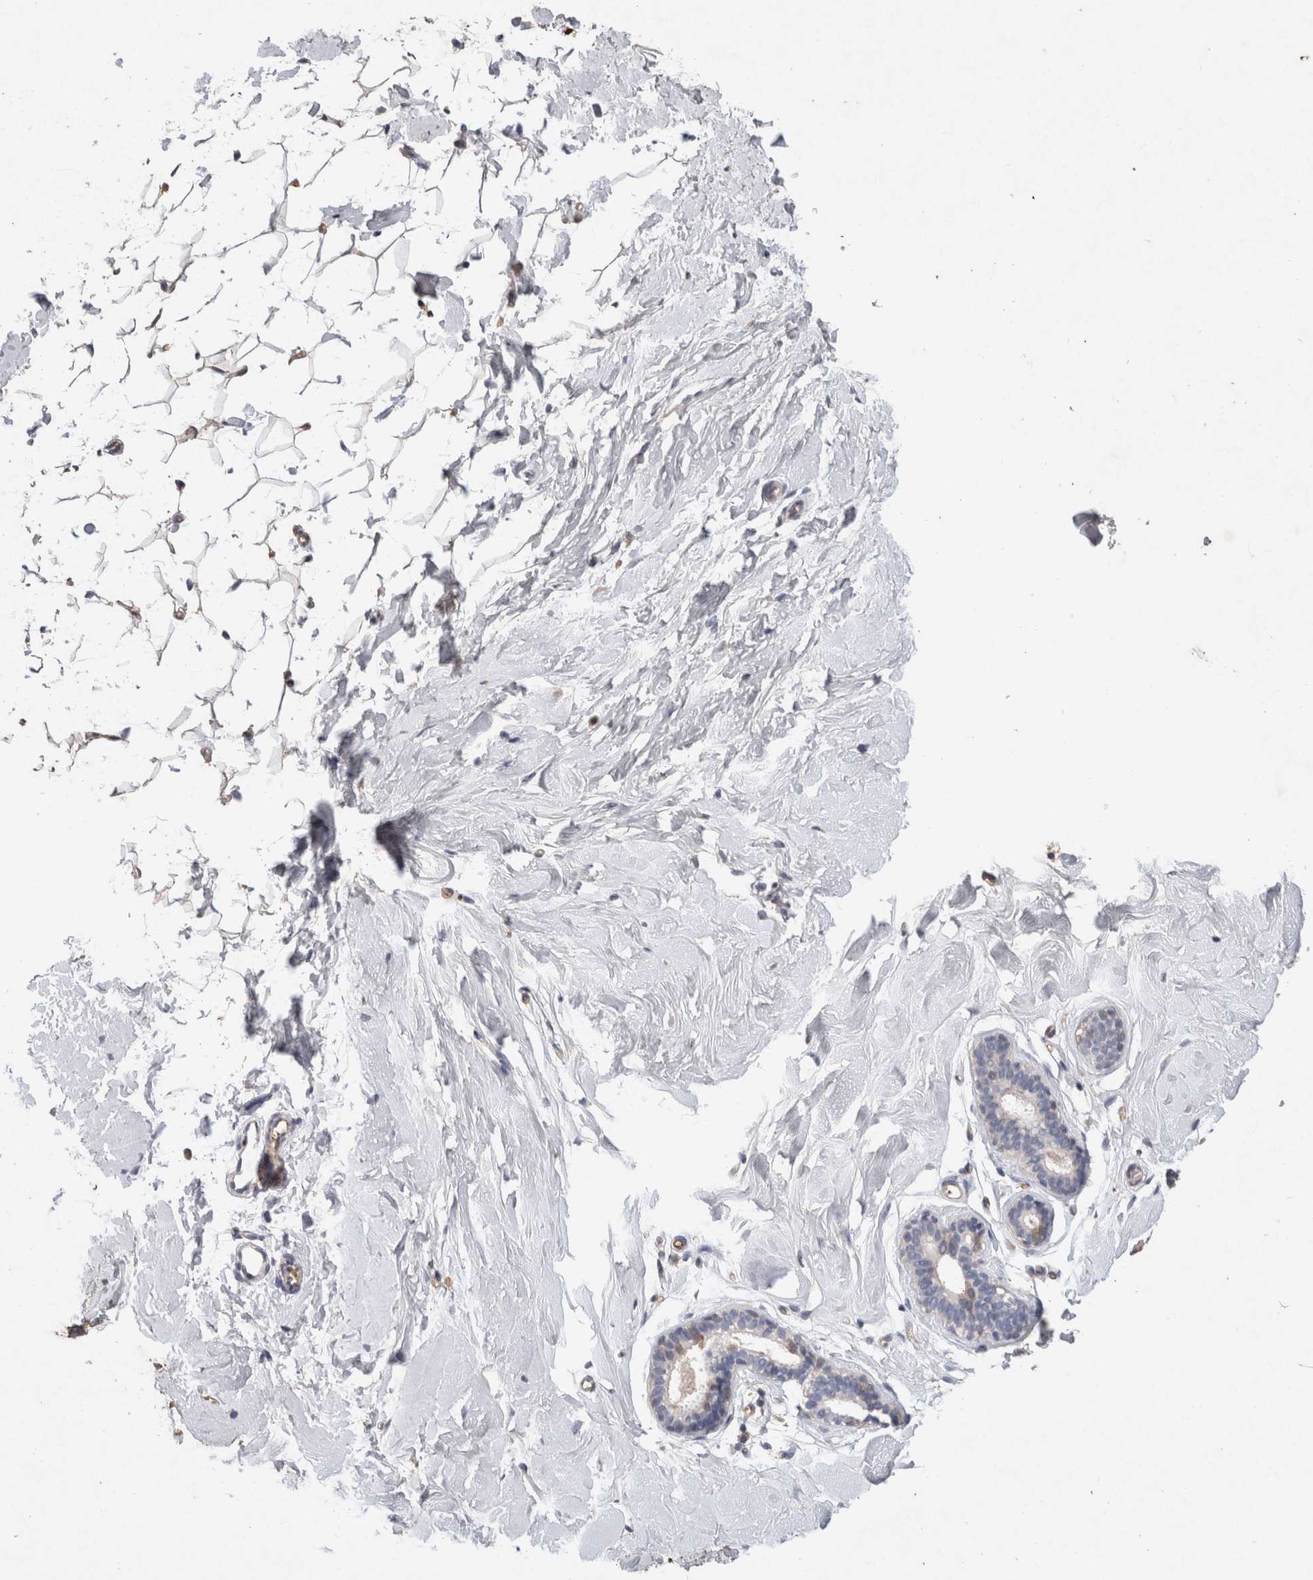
{"staining": {"intensity": "negative", "quantity": "none", "location": "none"}, "tissue": "breast", "cell_type": "Adipocytes", "image_type": "normal", "snomed": [{"axis": "morphology", "description": "Normal tissue, NOS"}, {"axis": "topography", "description": "Breast"}], "caption": "This histopathology image is of normal breast stained with immunohistochemistry (IHC) to label a protein in brown with the nuclei are counter-stained blue. There is no expression in adipocytes. Nuclei are stained in blue.", "gene": "FABP7", "patient": {"sex": "female", "age": 23}}